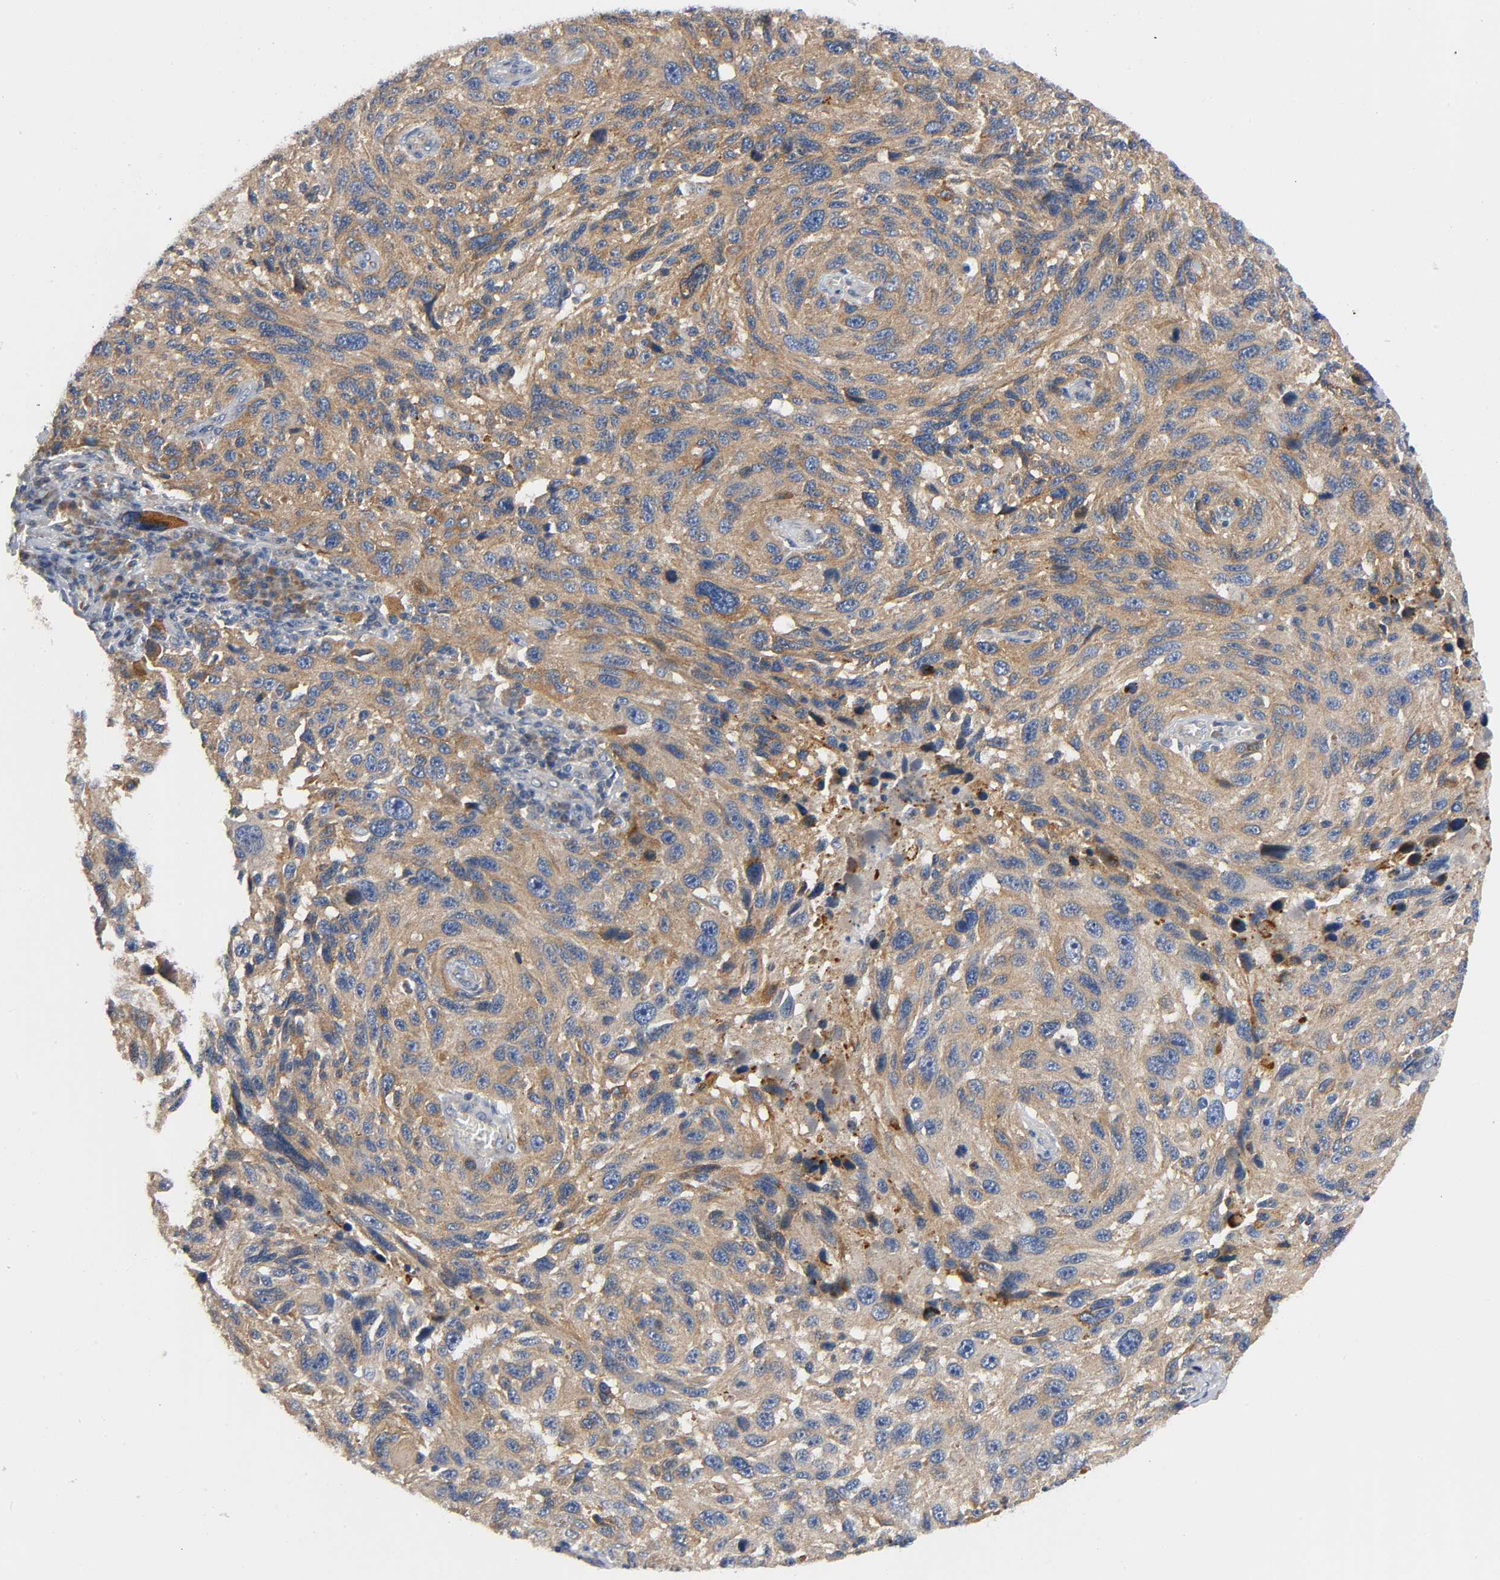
{"staining": {"intensity": "moderate", "quantity": ">75%", "location": "cytoplasmic/membranous"}, "tissue": "melanoma", "cell_type": "Tumor cells", "image_type": "cancer", "snomed": [{"axis": "morphology", "description": "Malignant melanoma, NOS"}, {"axis": "topography", "description": "Skin"}], "caption": "Human melanoma stained with a protein marker exhibits moderate staining in tumor cells.", "gene": "HDAC6", "patient": {"sex": "male", "age": 53}}